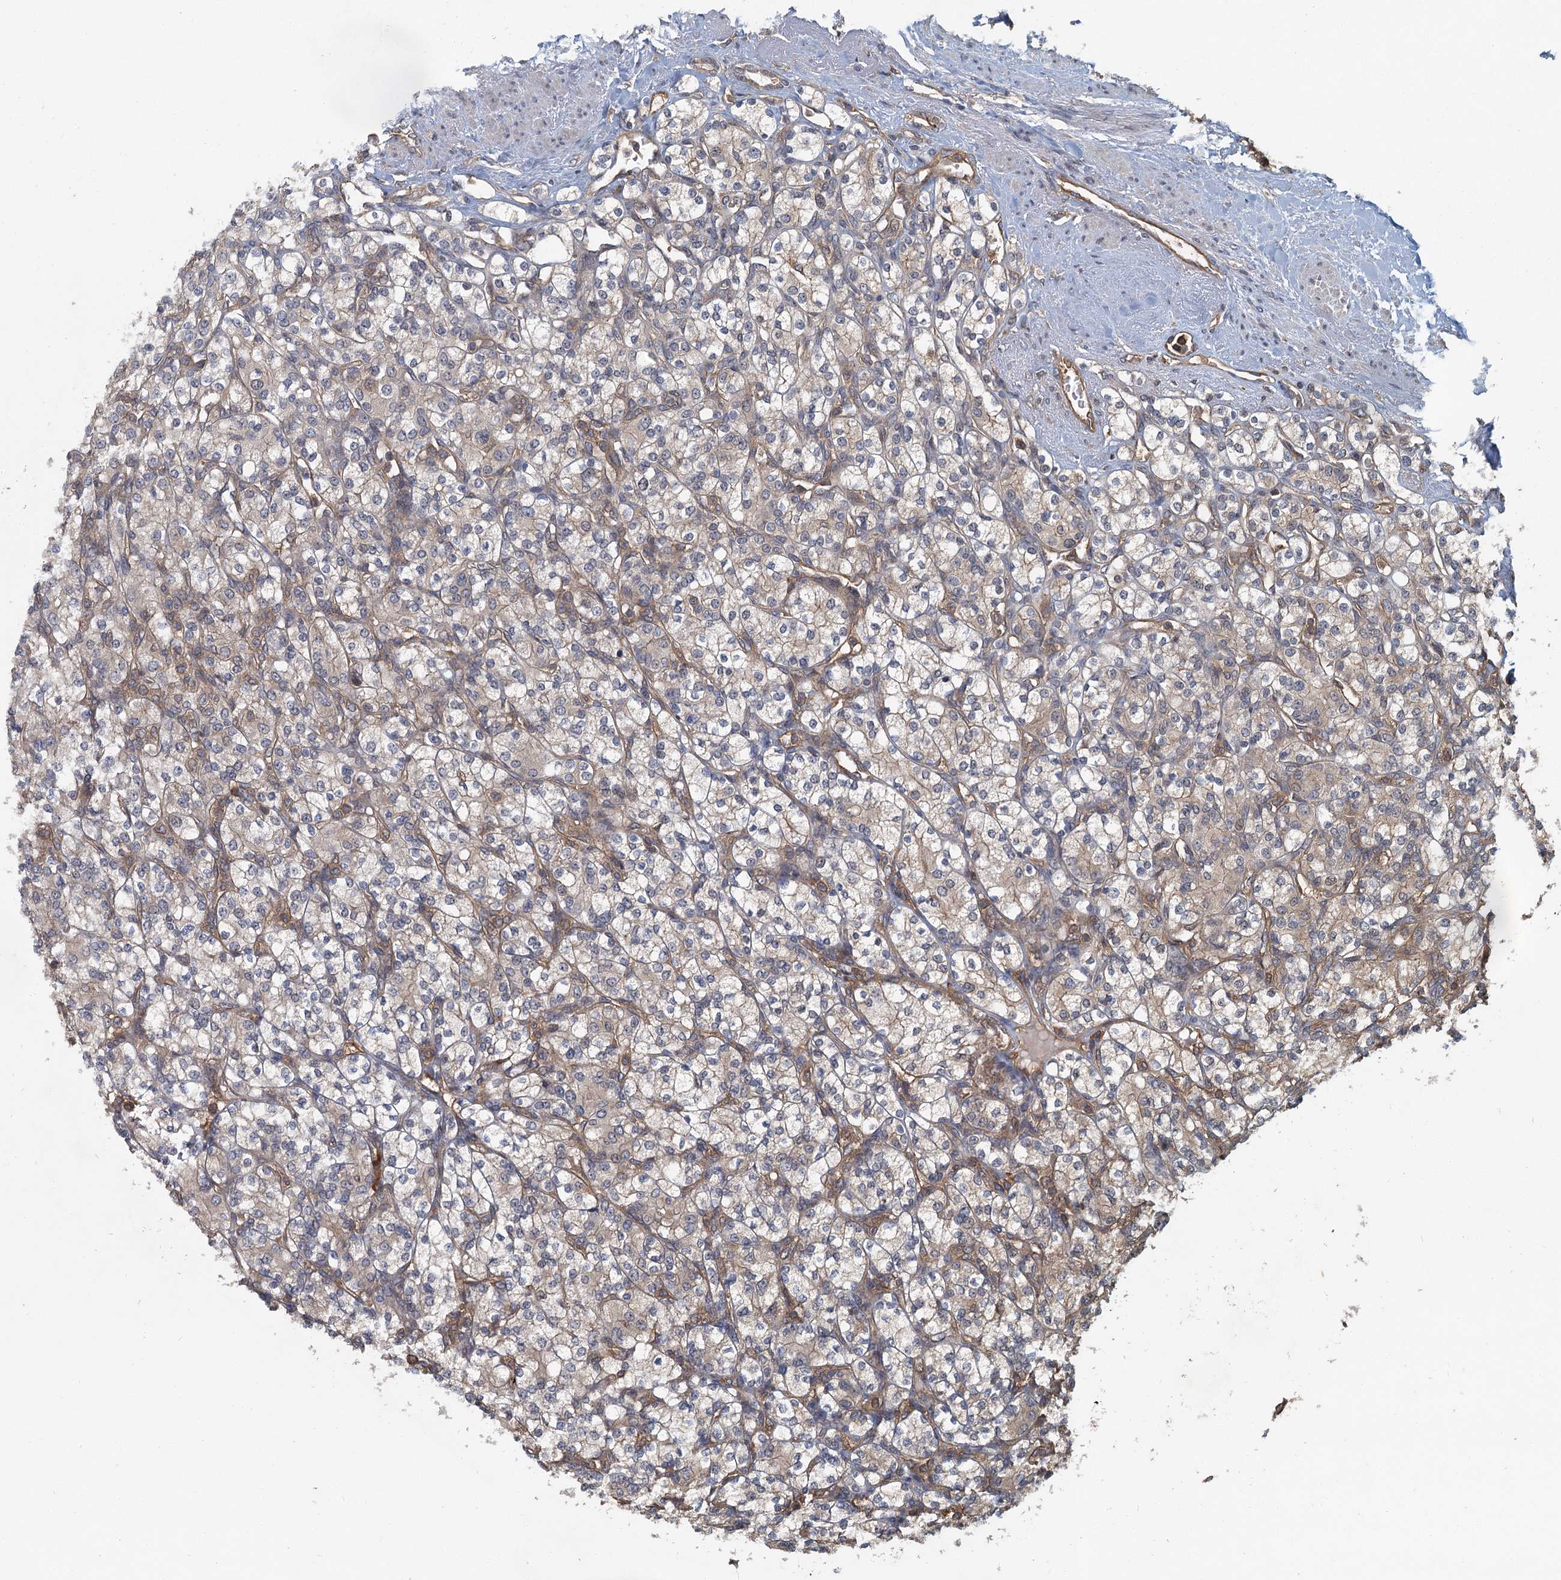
{"staining": {"intensity": "weak", "quantity": "<25%", "location": "cytoplasmic/membranous"}, "tissue": "renal cancer", "cell_type": "Tumor cells", "image_type": "cancer", "snomed": [{"axis": "morphology", "description": "Adenocarcinoma, NOS"}, {"axis": "topography", "description": "Kidney"}], "caption": "Immunohistochemical staining of adenocarcinoma (renal) reveals no significant staining in tumor cells.", "gene": "ZNF527", "patient": {"sex": "male", "age": 77}}